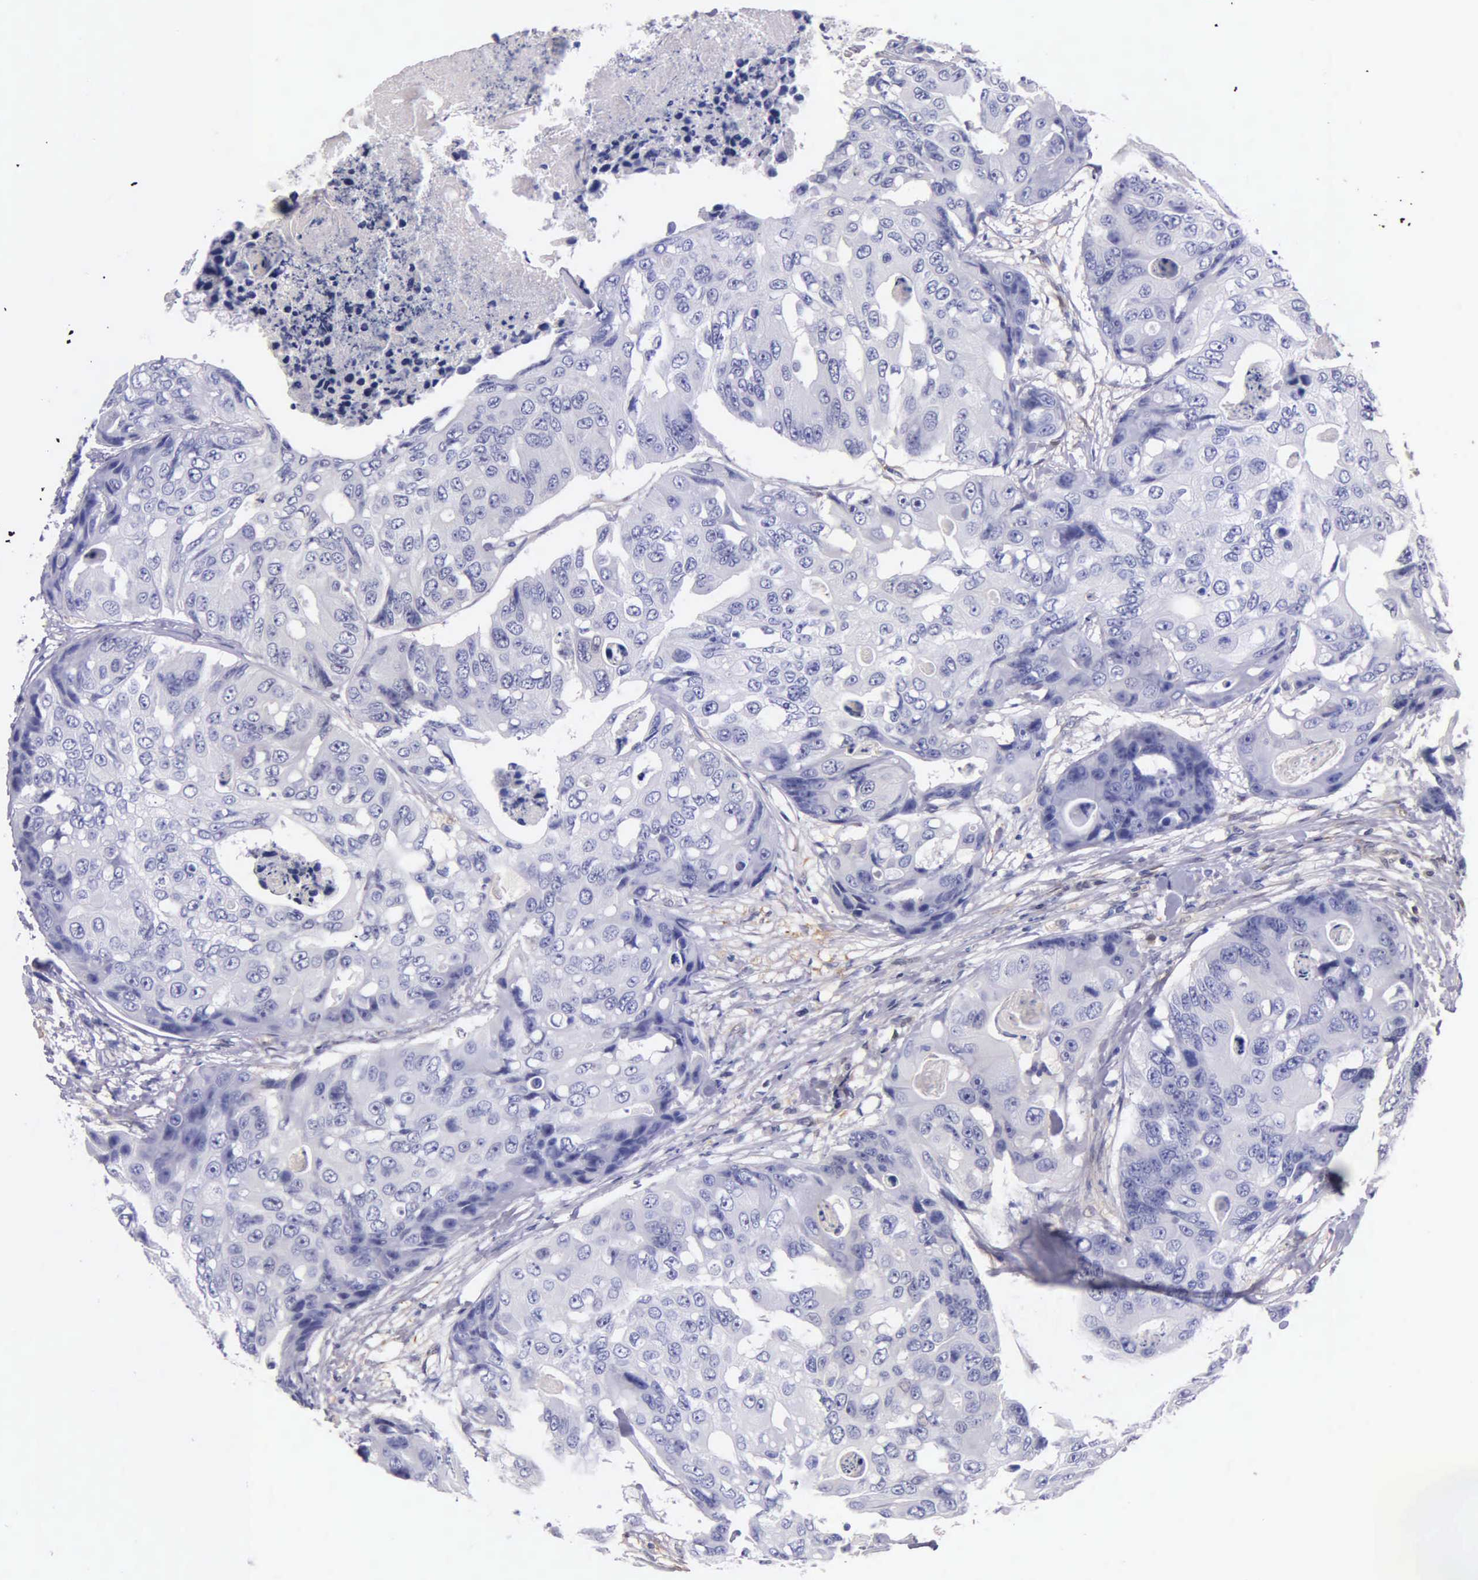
{"staining": {"intensity": "negative", "quantity": "none", "location": "none"}, "tissue": "colorectal cancer", "cell_type": "Tumor cells", "image_type": "cancer", "snomed": [{"axis": "morphology", "description": "Adenocarcinoma, NOS"}, {"axis": "topography", "description": "Colon"}], "caption": "Protein analysis of colorectal cancer displays no significant expression in tumor cells.", "gene": "GSTT2", "patient": {"sex": "female", "age": 86}}